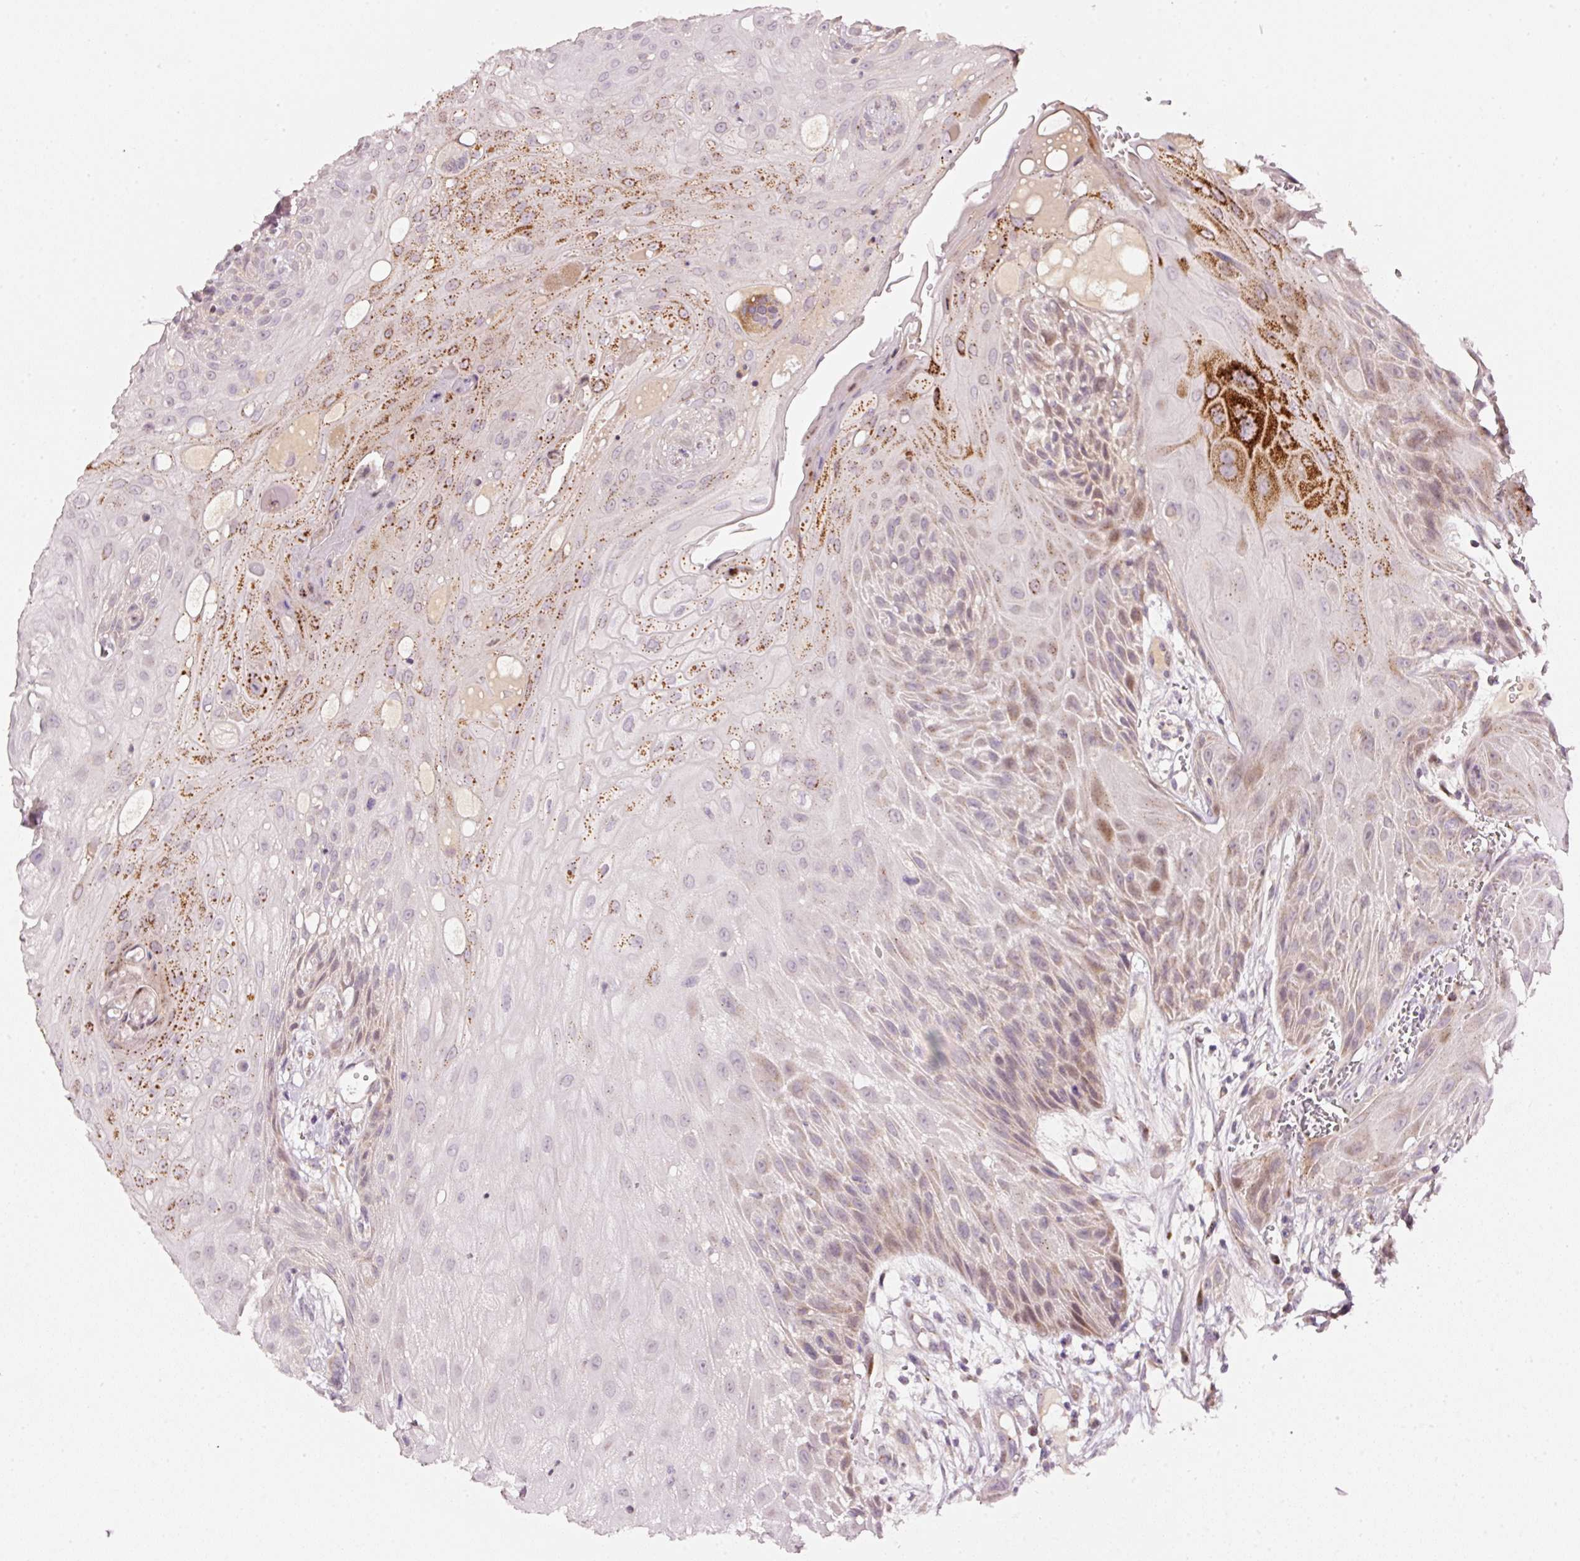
{"staining": {"intensity": "strong", "quantity": "<25%", "location": "cytoplasmic/membranous"}, "tissue": "head and neck cancer", "cell_type": "Tumor cells", "image_type": "cancer", "snomed": [{"axis": "morphology", "description": "Squamous cell carcinoma, NOS"}, {"axis": "topography", "description": "Head-Neck"}], "caption": "Immunohistochemical staining of head and neck squamous cell carcinoma exhibits medium levels of strong cytoplasmic/membranous staining in about <25% of tumor cells.", "gene": "TOB2", "patient": {"sex": "female", "age": 73}}